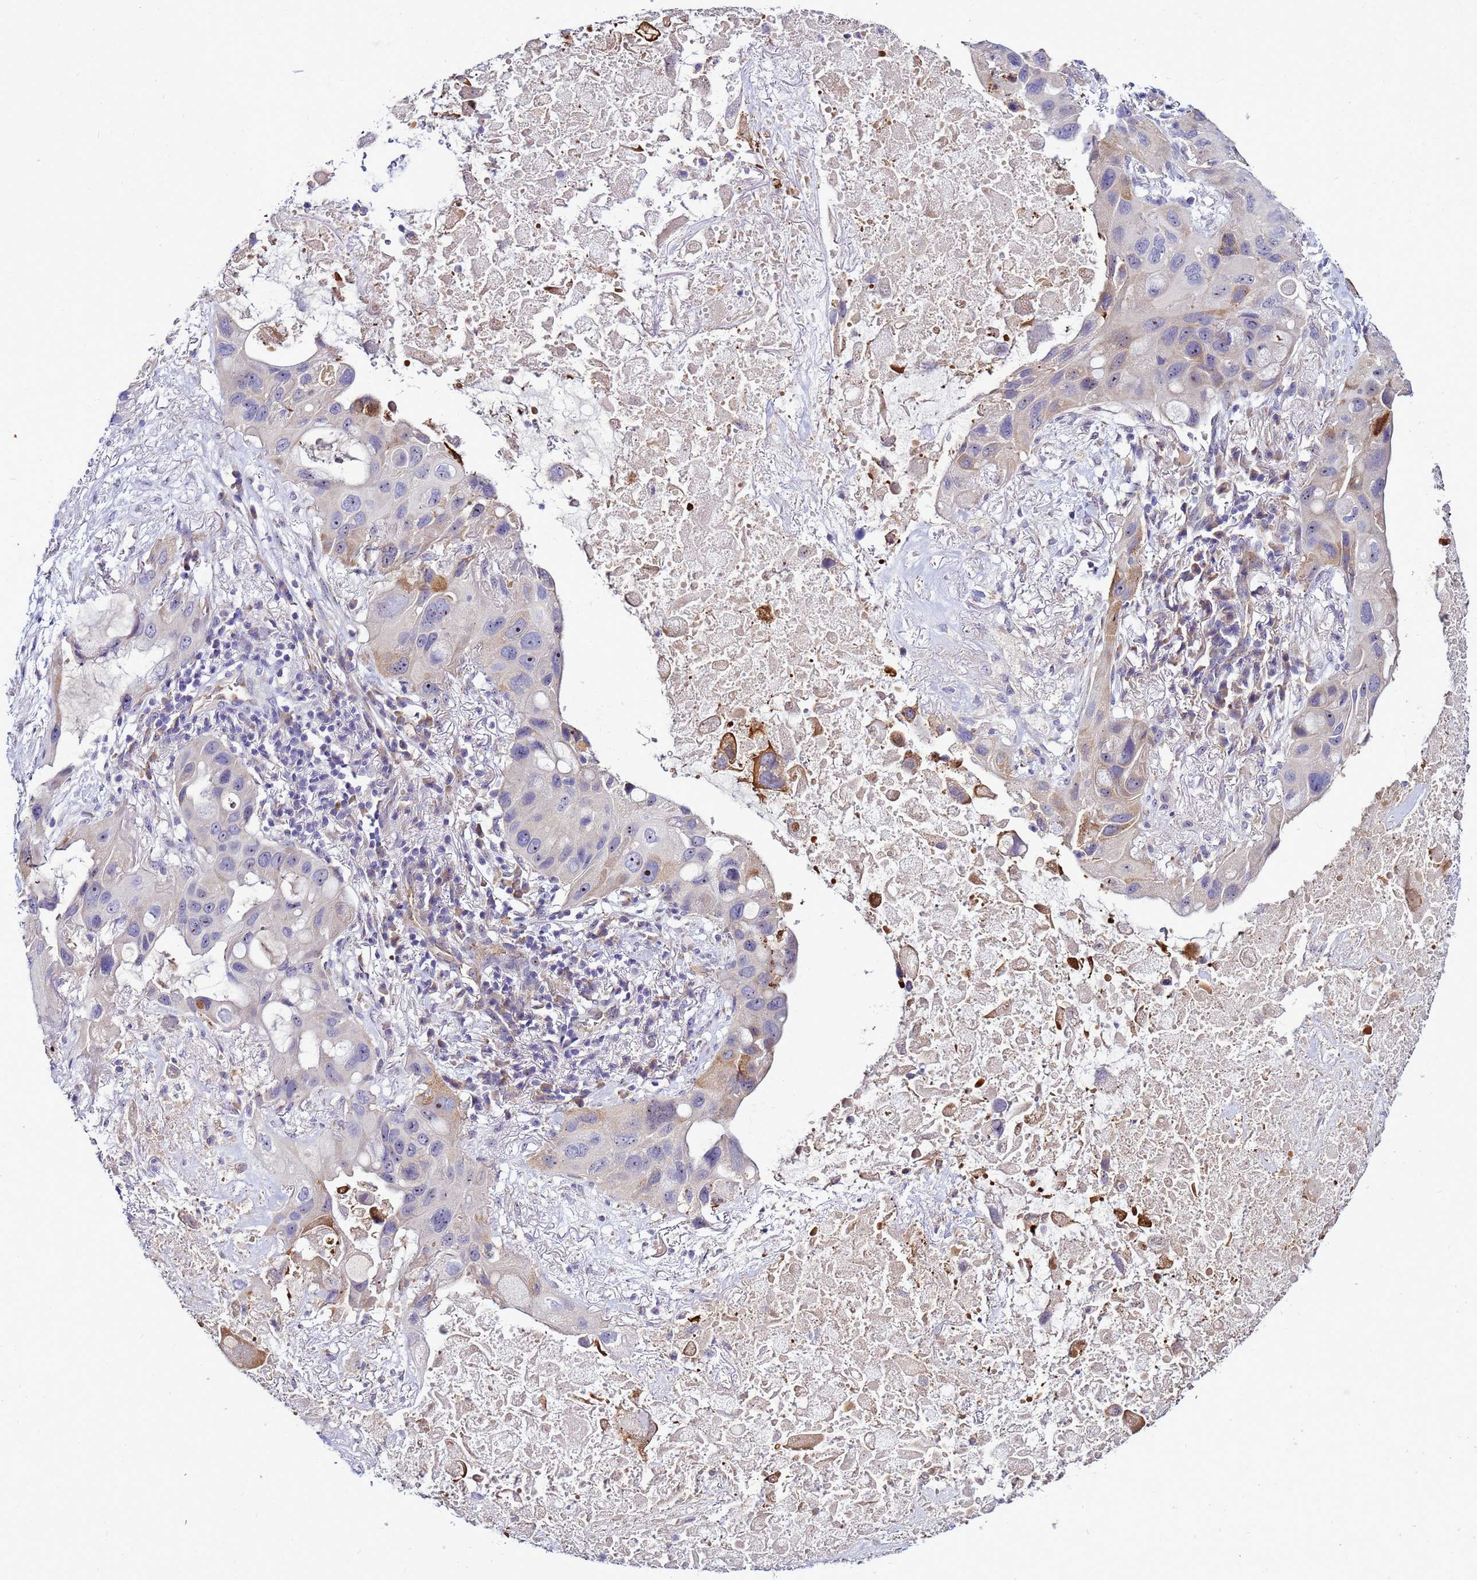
{"staining": {"intensity": "weak", "quantity": "<25%", "location": "cytoplasmic/membranous"}, "tissue": "lung cancer", "cell_type": "Tumor cells", "image_type": "cancer", "snomed": [{"axis": "morphology", "description": "Squamous cell carcinoma, NOS"}, {"axis": "topography", "description": "Lung"}], "caption": "Human lung squamous cell carcinoma stained for a protein using immunohistochemistry (IHC) demonstrates no expression in tumor cells.", "gene": "NOL8", "patient": {"sex": "female", "age": 73}}